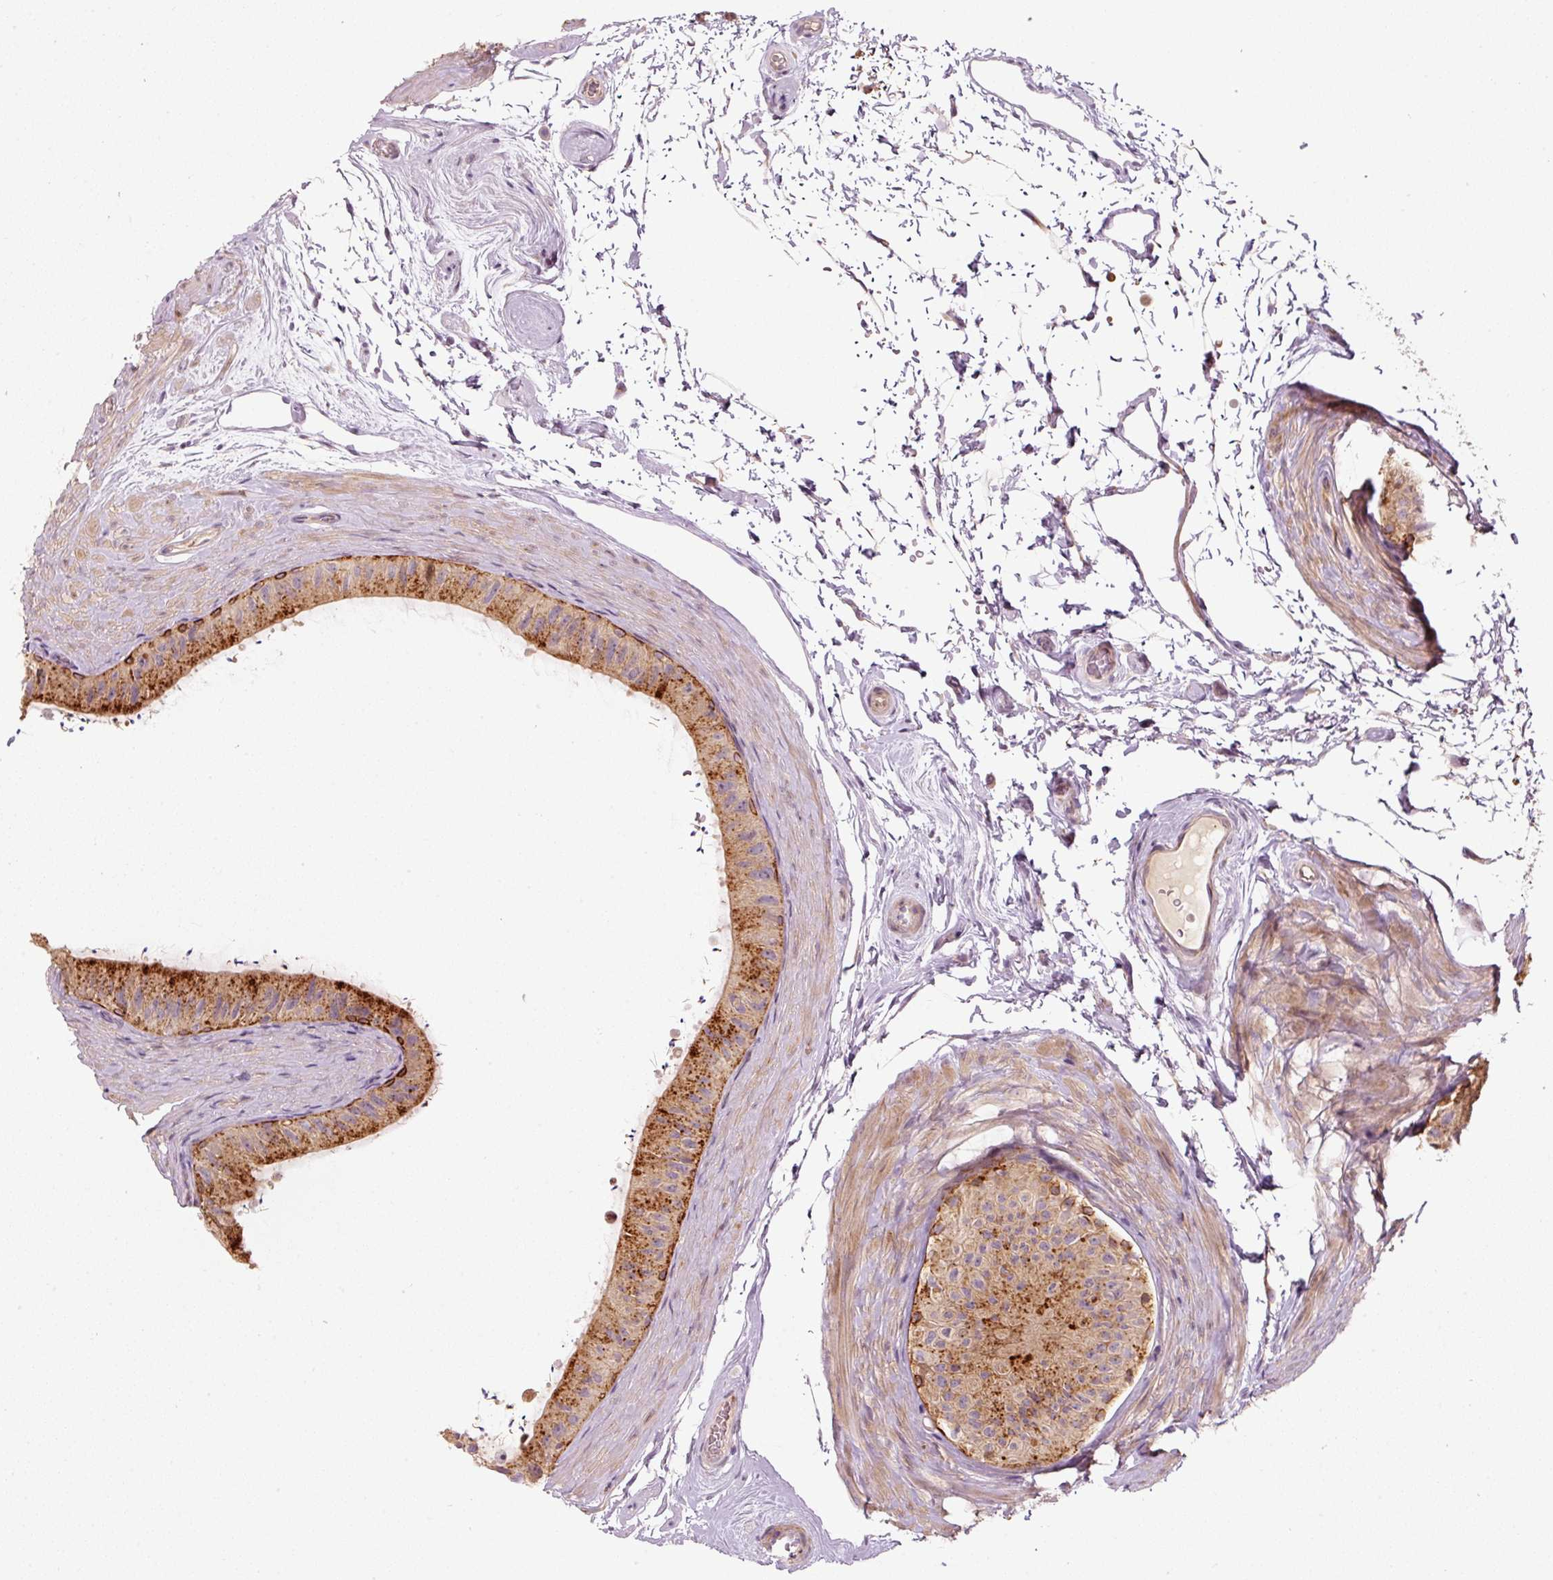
{"staining": {"intensity": "strong", "quantity": "25%-75%", "location": "cytoplasmic/membranous"}, "tissue": "epididymis", "cell_type": "Glandular cells", "image_type": "normal", "snomed": [{"axis": "morphology", "description": "Normal tissue, NOS"}, {"axis": "topography", "description": "Epididymis"}], "caption": "Immunohistochemical staining of normal epididymis shows strong cytoplasmic/membranous protein staining in about 25%-75% of glandular cells.", "gene": "MAP10", "patient": {"sex": "male", "age": 55}}